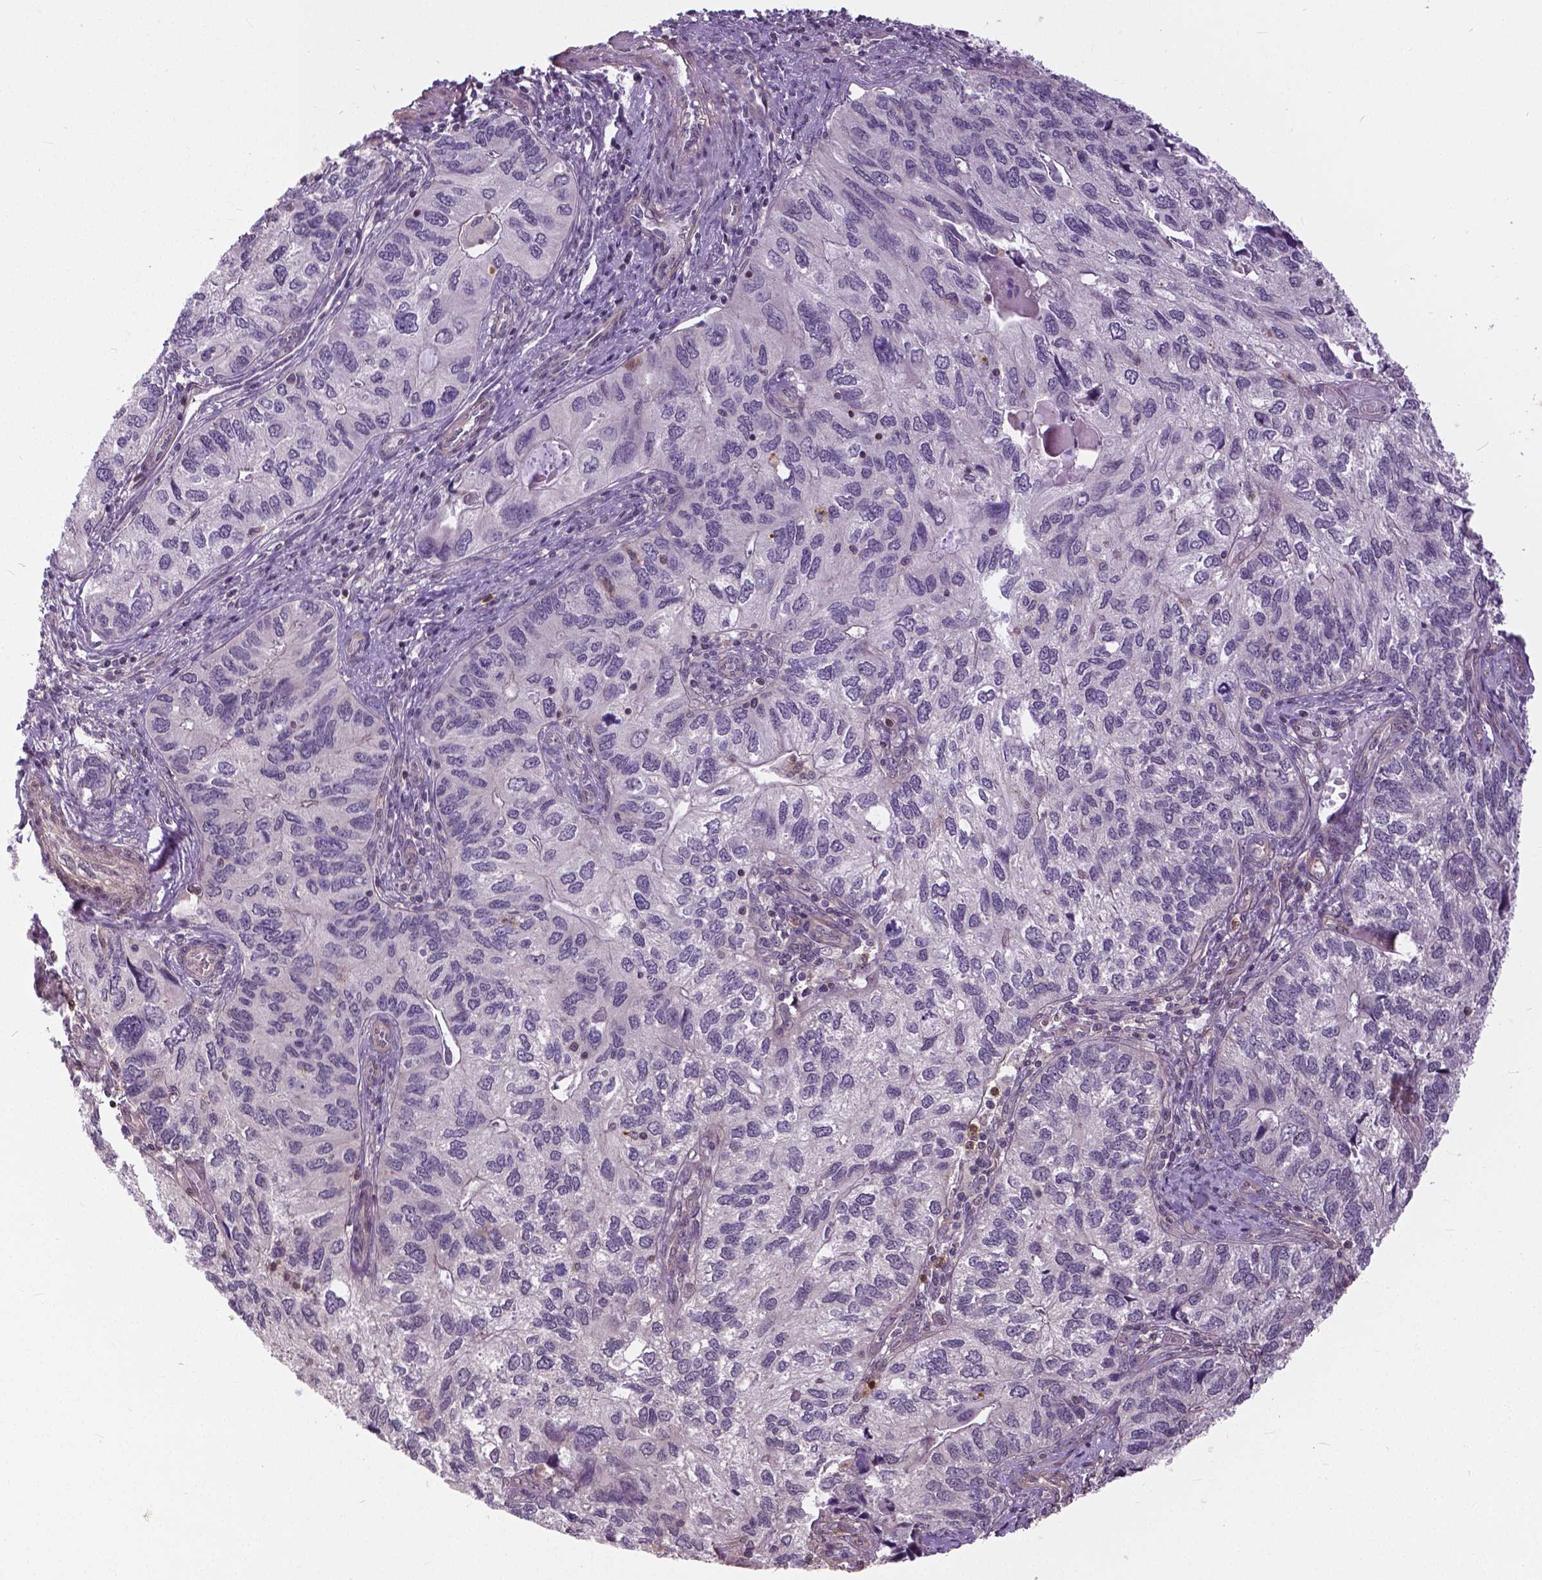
{"staining": {"intensity": "negative", "quantity": "none", "location": "none"}, "tissue": "endometrial cancer", "cell_type": "Tumor cells", "image_type": "cancer", "snomed": [{"axis": "morphology", "description": "Carcinoma, NOS"}, {"axis": "topography", "description": "Uterus"}], "caption": "IHC micrograph of neoplastic tissue: endometrial cancer stained with DAB displays no significant protein staining in tumor cells.", "gene": "ANXA13", "patient": {"sex": "female", "age": 76}}